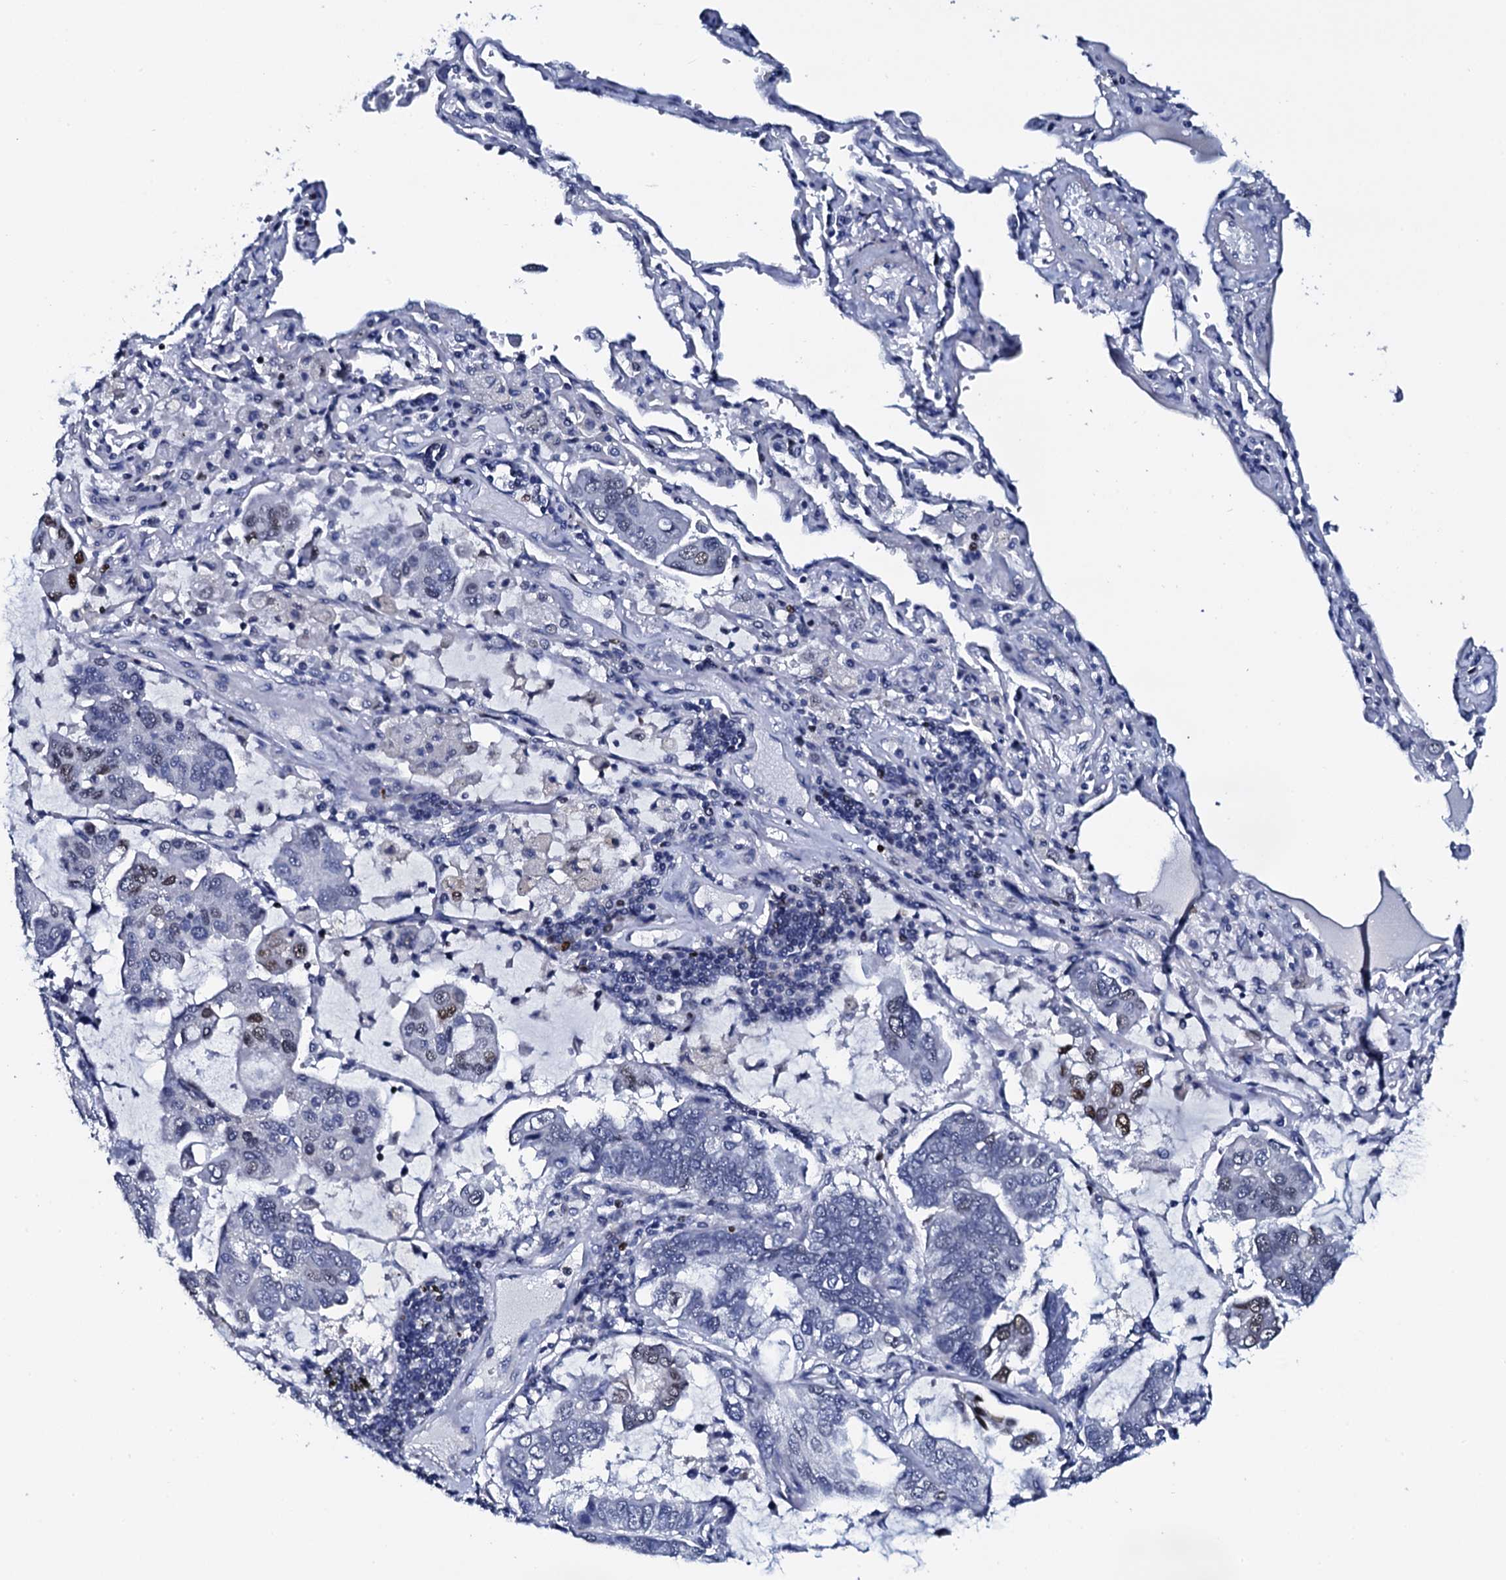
{"staining": {"intensity": "moderate", "quantity": "<25%", "location": "nuclear"}, "tissue": "lung cancer", "cell_type": "Tumor cells", "image_type": "cancer", "snomed": [{"axis": "morphology", "description": "Adenocarcinoma, NOS"}, {"axis": "topography", "description": "Lung"}], "caption": "Immunohistochemical staining of human adenocarcinoma (lung) reveals low levels of moderate nuclear protein staining in approximately <25% of tumor cells.", "gene": "NPM2", "patient": {"sex": "male", "age": 64}}